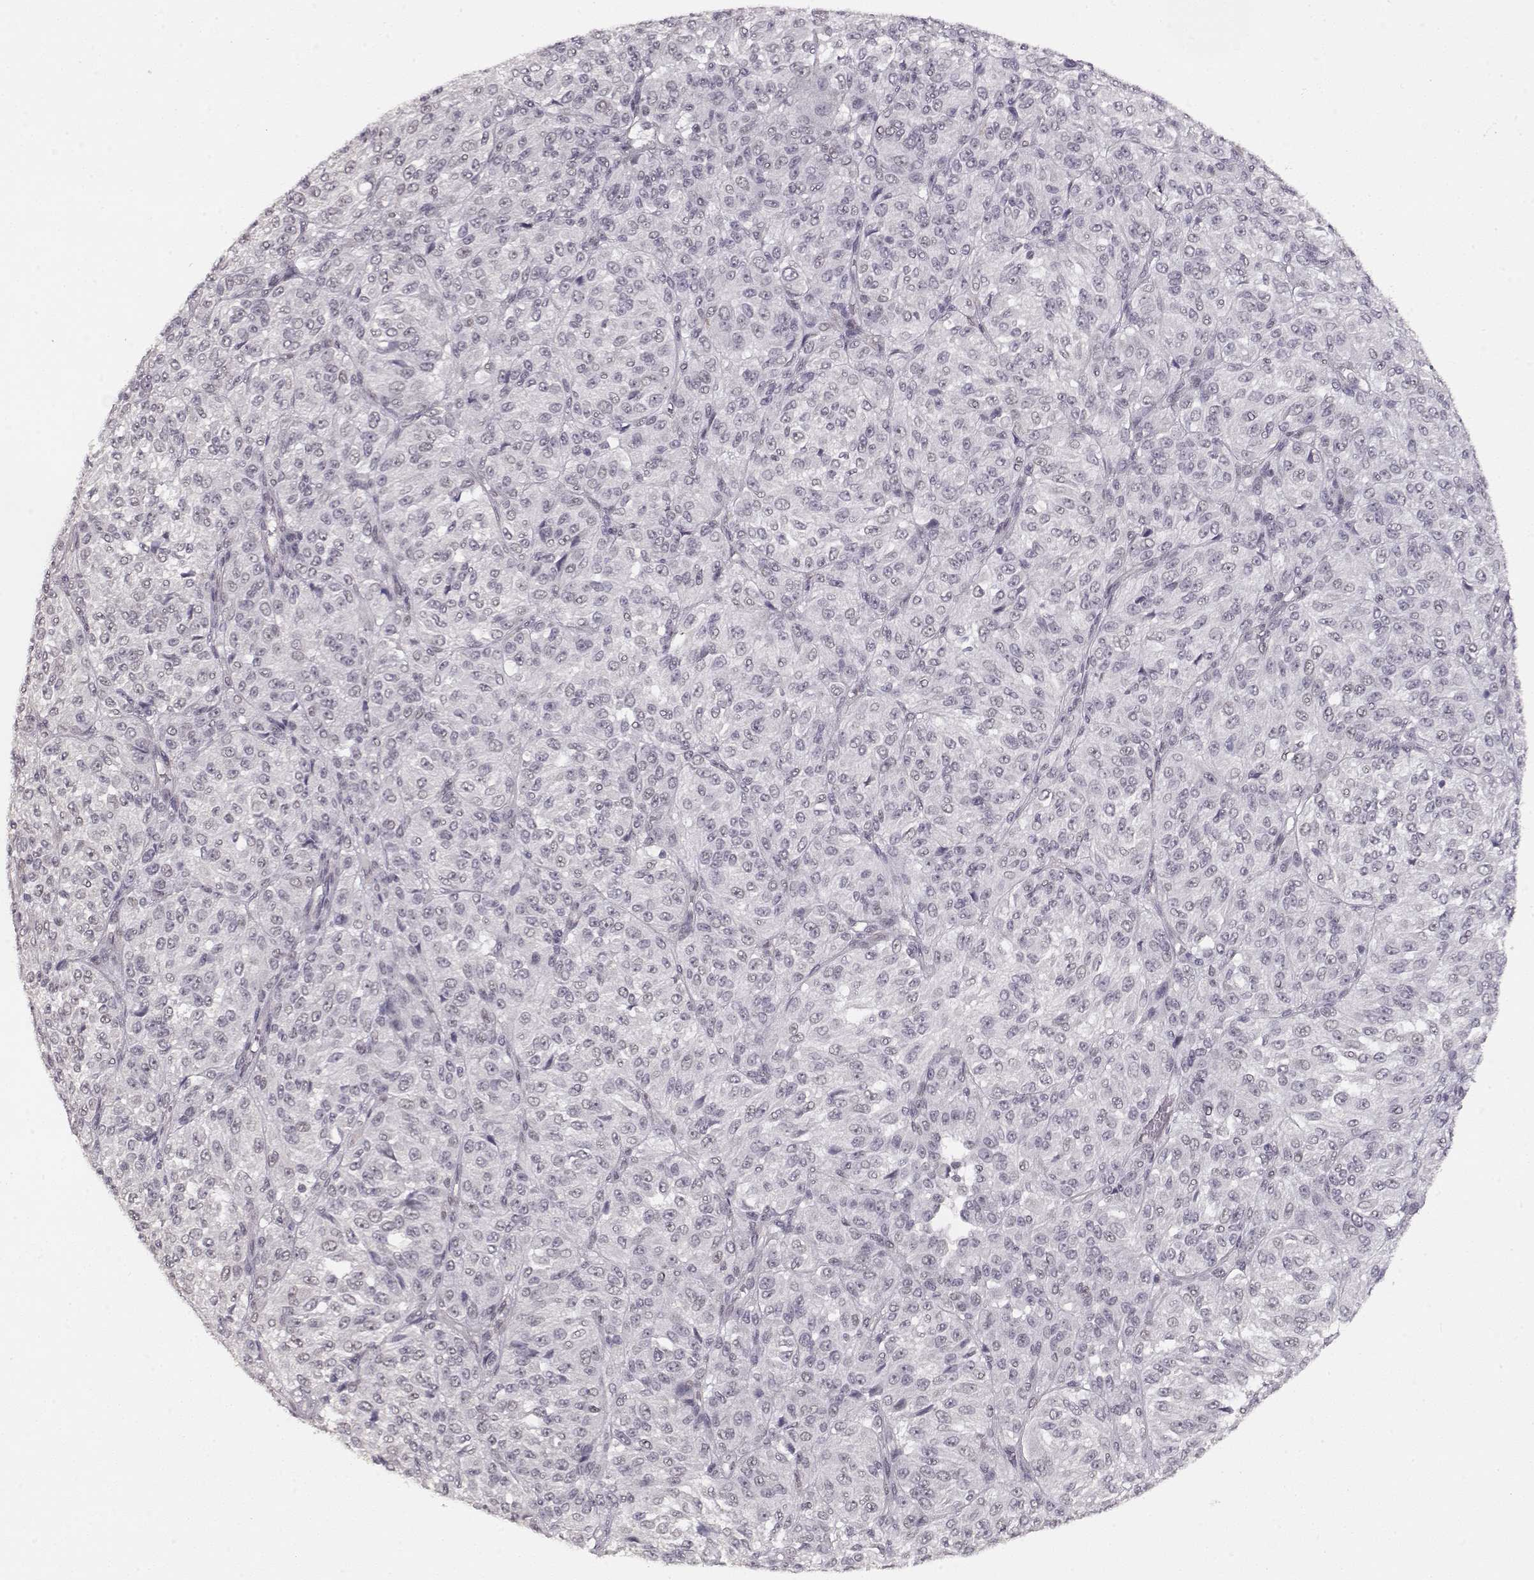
{"staining": {"intensity": "negative", "quantity": "none", "location": "none"}, "tissue": "melanoma", "cell_type": "Tumor cells", "image_type": "cancer", "snomed": [{"axis": "morphology", "description": "Malignant melanoma, Metastatic site"}, {"axis": "topography", "description": "Brain"}], "caption": "The immunohistochemistry (IHC) micrograph has no significant staining in tumor cells of malignant melanoma (metastatic site) tissue.", "gene": "PCP4", "patient": {"sex": "female", "age": 56}}